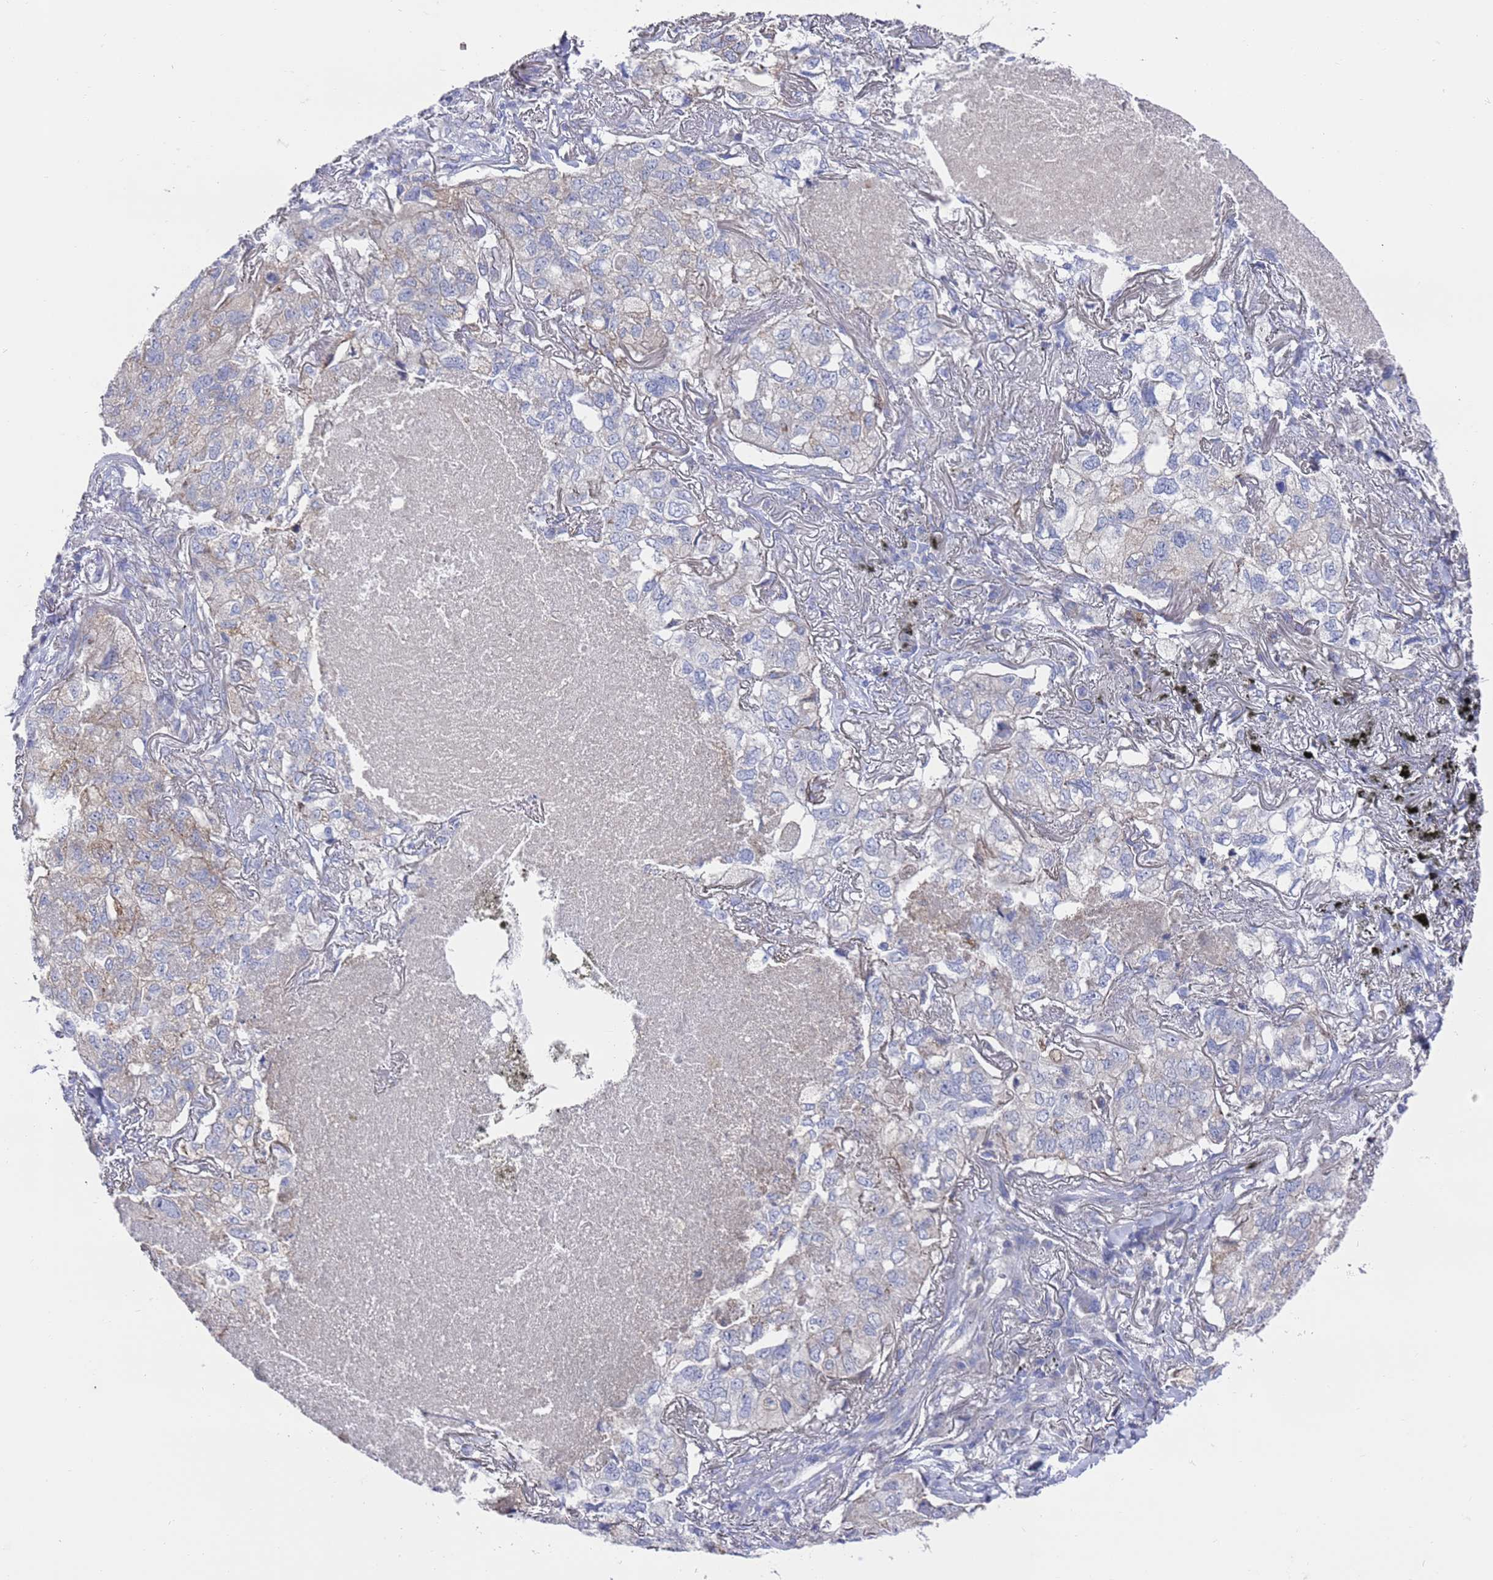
{"staining": {"intensity": "negative", "quantity": "none", "location": "none"}, "tissue": "lung cancer", "cell_type": "Tumor cells", "image_type": "cancer", "snomed": [{"axis": "morphology", "description": "Adenocarcinoma, NOS"}, {"axis": "topography", "description": "Lung"}], "caption": "A high-resolution photomicrograph shows immunohistochemistry (IHC) staining of lung cancer (adenocarcinoma), which displays no significant expression in tumor cells.", "gene": "SCAPER", "patient": {"sex": "male", "age": 65}}